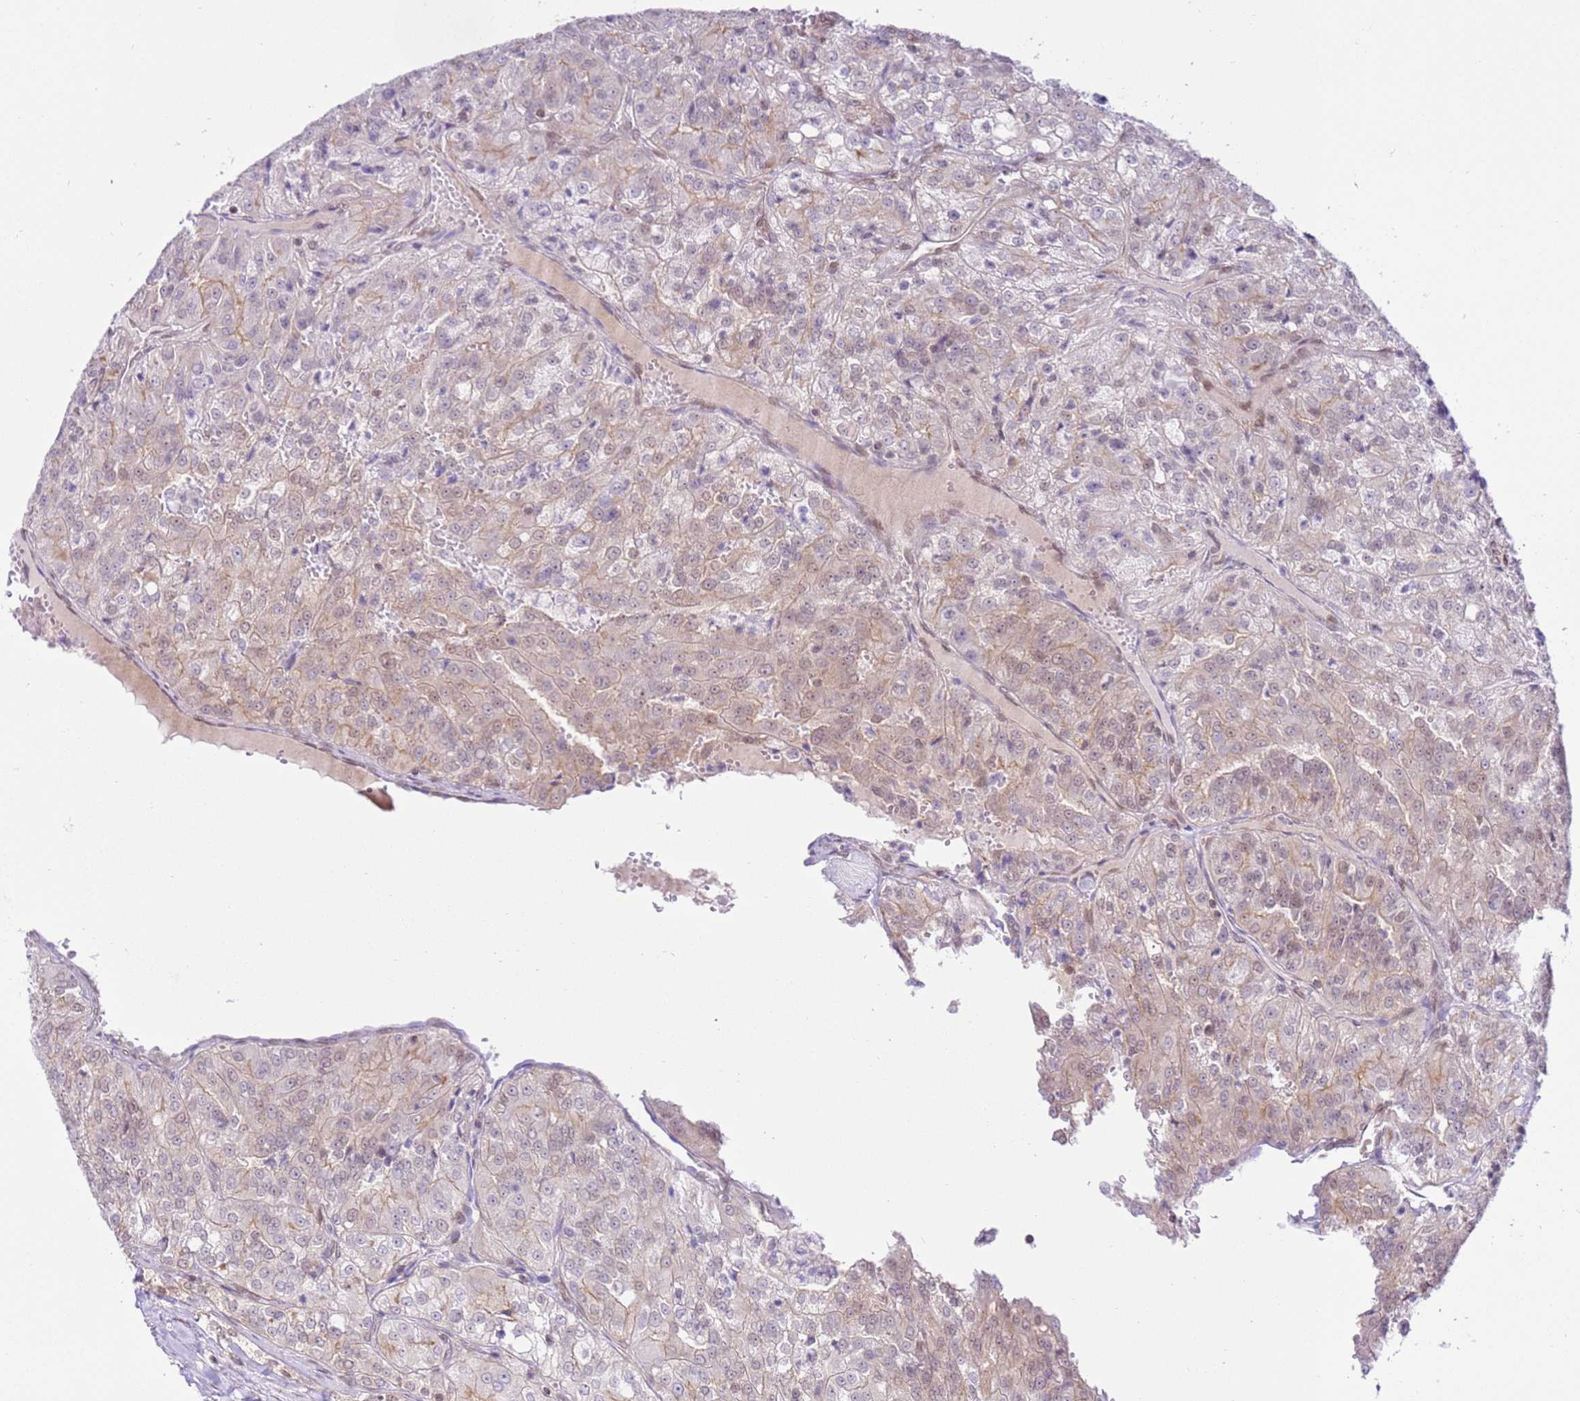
{"staining": {"intensity": "negative", "quantity": "none", "location": "none"}, "tissue": "renal cancer", "cell_type": "Tumor cells", "image_type": "cancer", "snomed": [{"axis": "morphology", "description": "Adenocarcinoma, NOS"}, {"axis": "topography", "description": "Kidney"}], "caption": "Tumor cells show no significant staining in renal adenocarcinoma. Nuclei are stained in blue.", "gene": "TRIM37", "patient": {"sex": "female", "age": 63}}